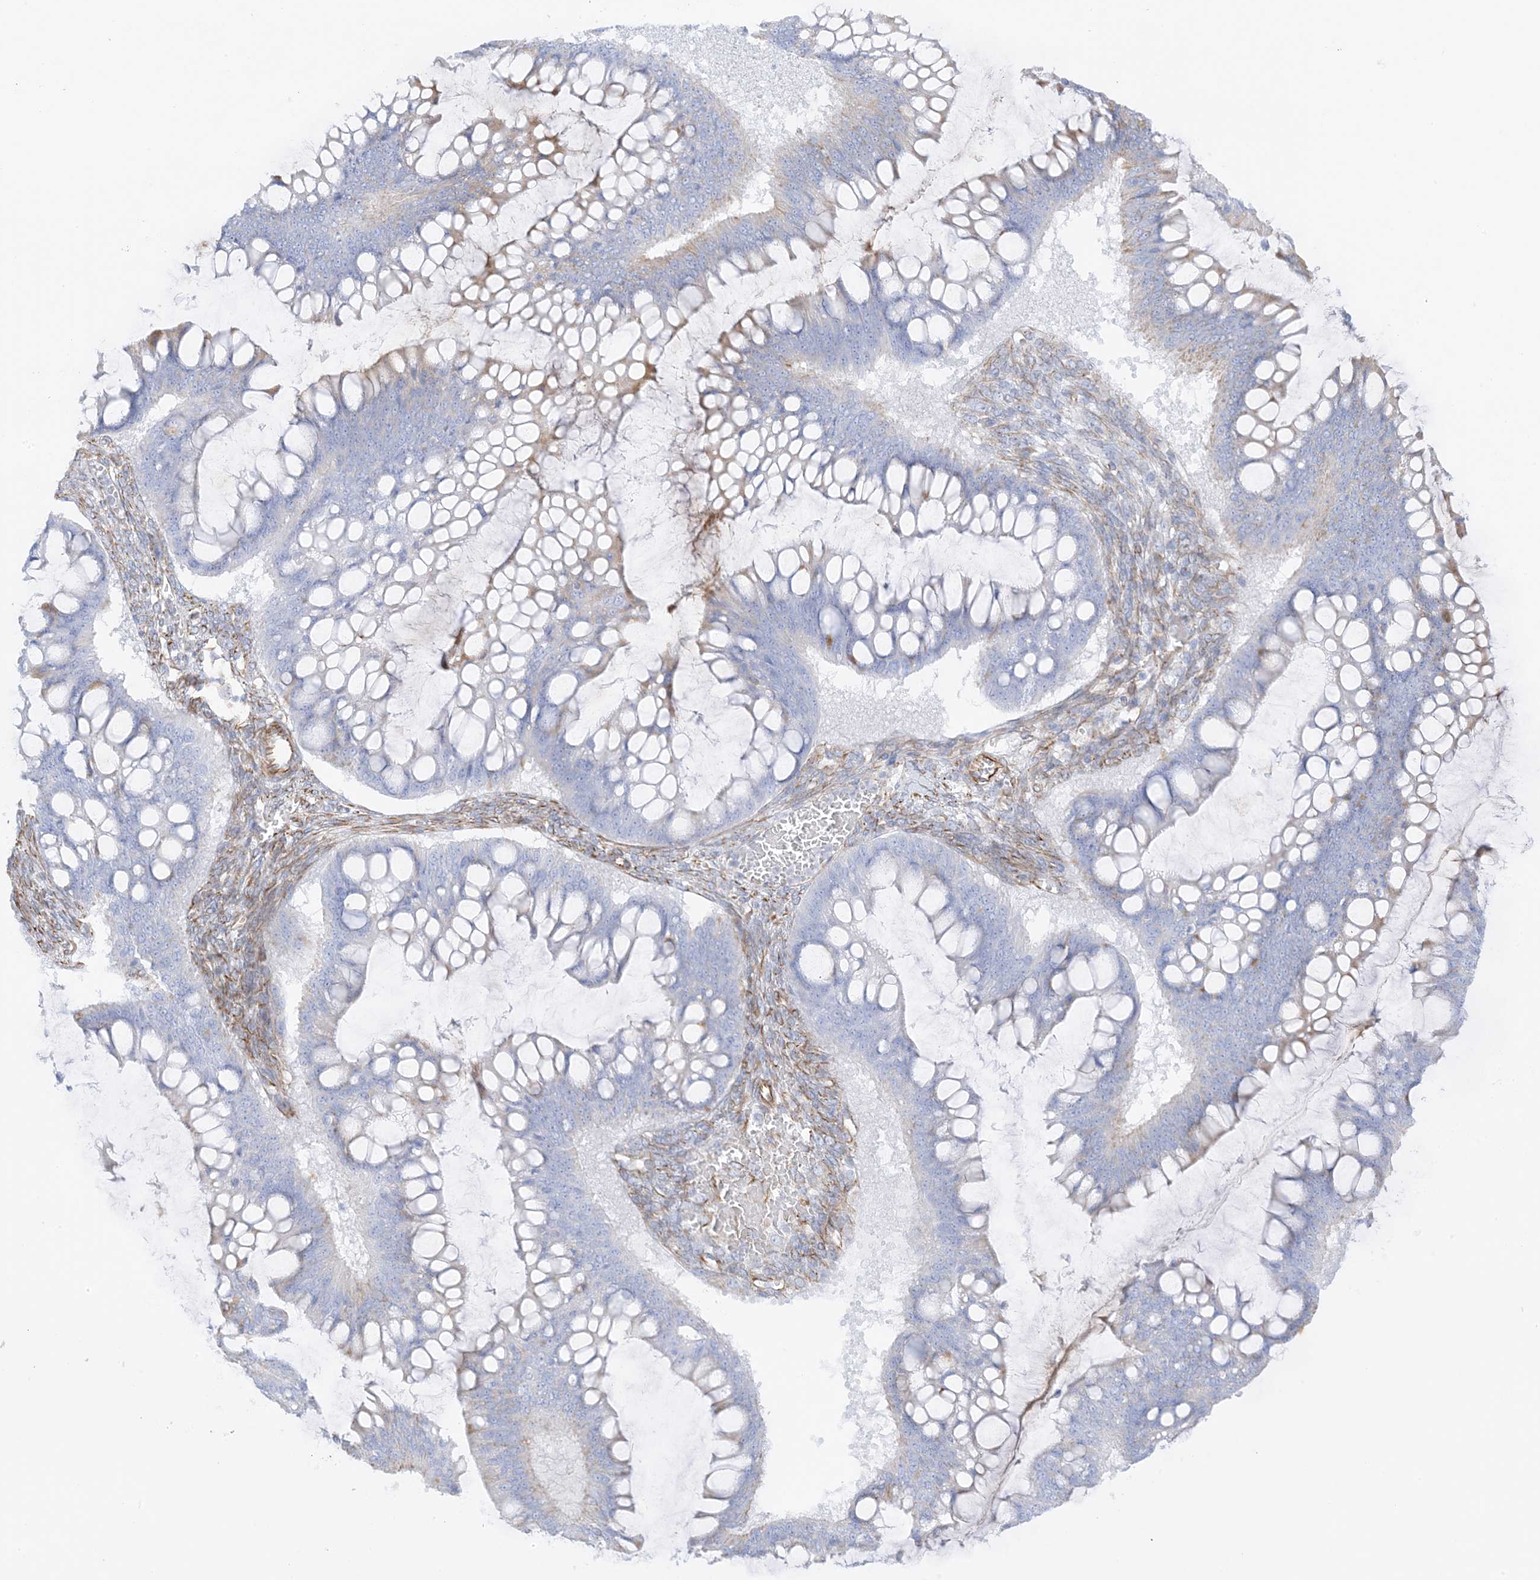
{"staining": {"intensity": "moderate", "quantity": "<25%", "location": "cytoplasmic/membranous"}, "tissue": "ovarian cancer", "cell_type": "Tumor cells", "image_type": "cancer", "snomed": [{"axis": "morphology", "description": "Cystadenocarcinoma, mucinous, NOS"}, {"axis": "topography", "description": "Ovary"}], "caption": "Immunohistochemical staining of human ovarian mucinous cystadenocarcinoma exhibits low levels of moderate cytoplasmic/membranous protein expression in about <25% of tumor cells.", "gene": "PID1", "patient": {"sex": "female", "age": 73}}